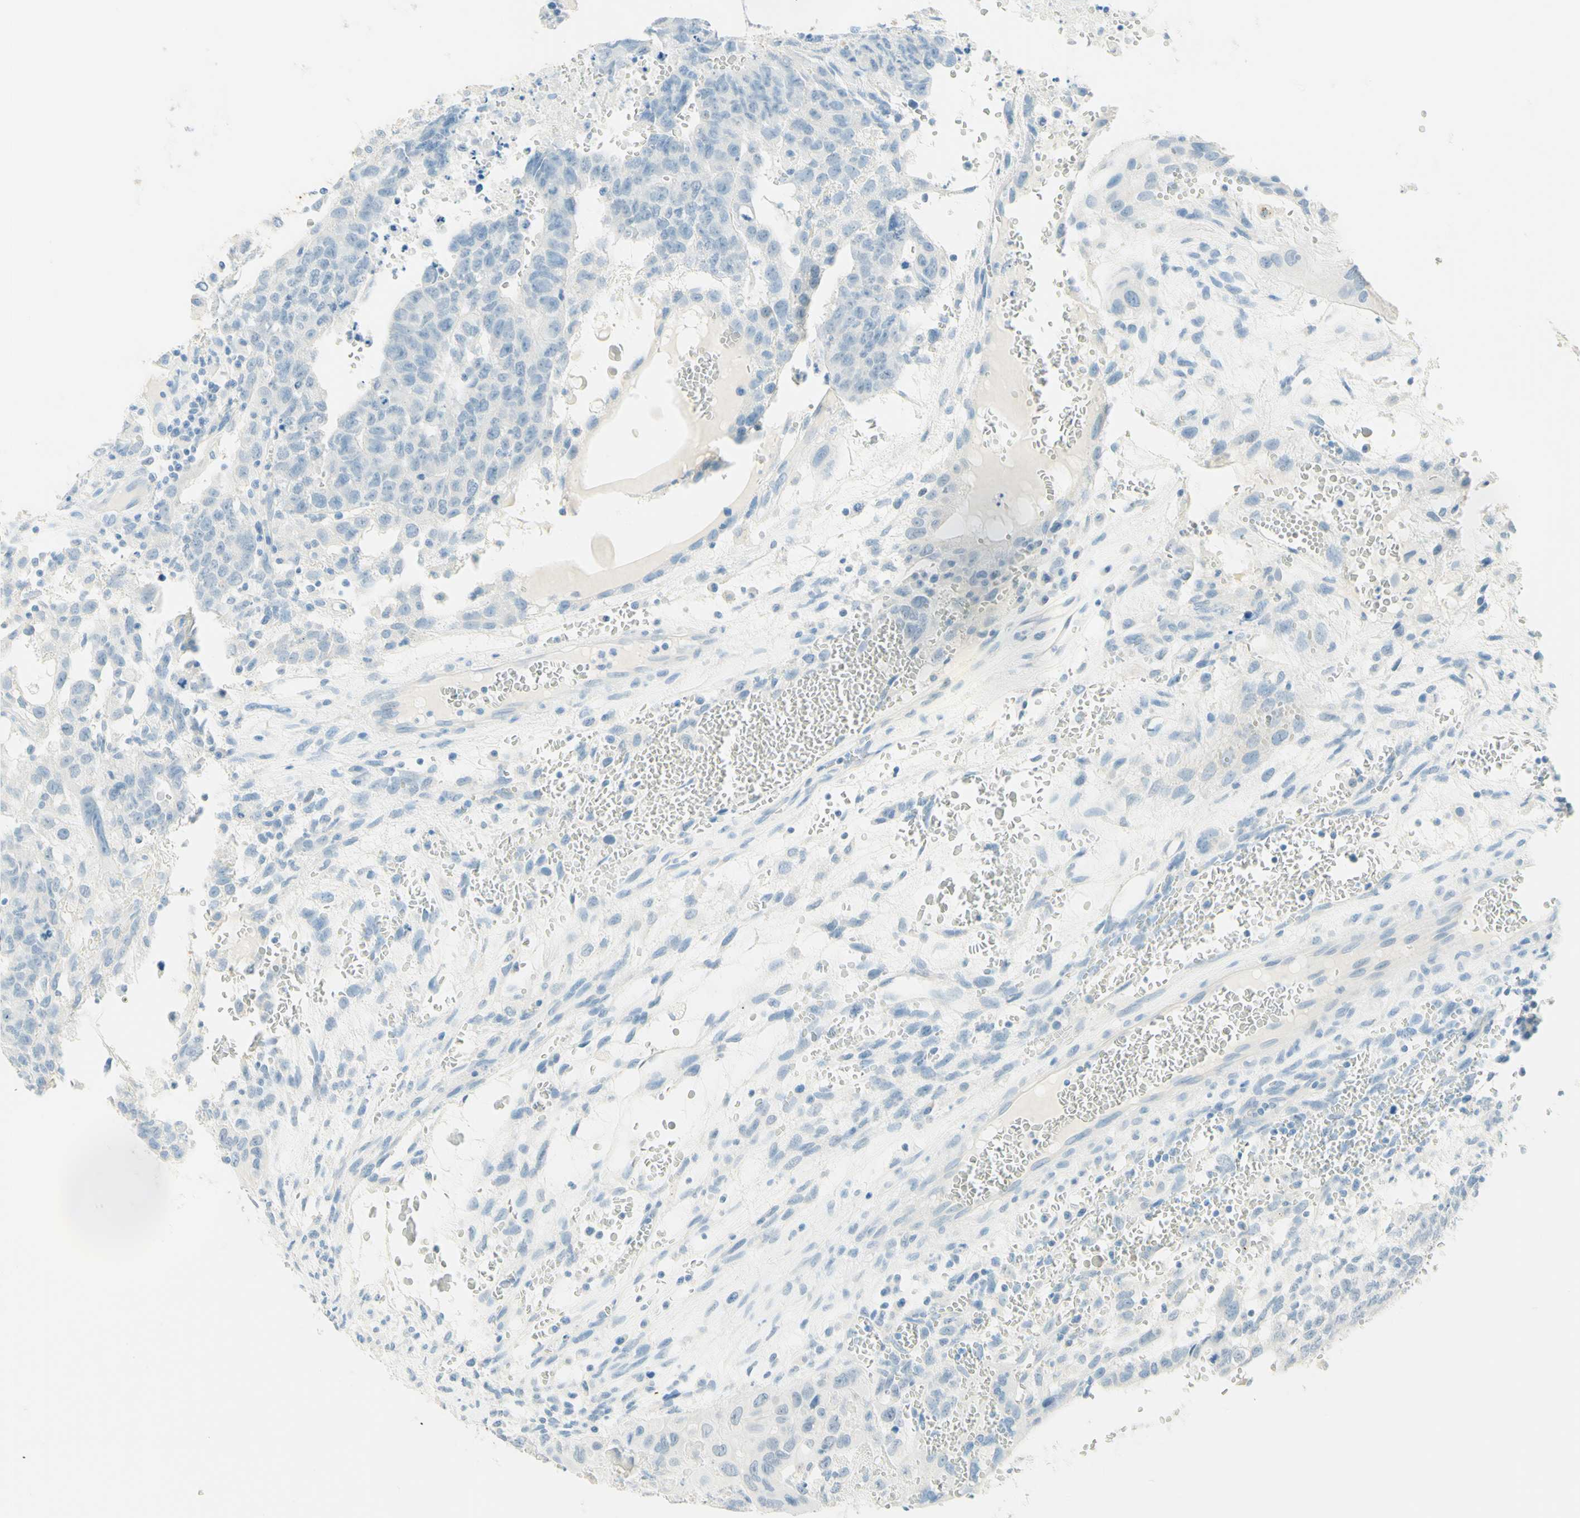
{"staining": {"intensity": "negative", "quantity": "none", "location": "none"}, "tissue": "testis cancer", "cell_type": "Tumor cells", "image_type": "cancer", "snomed": [{"axis": "morphology", "description": "Seminoma, NOS"}, {"axis": "morphology", "description": "Carcinoma, Embryonal, NOS"}, {"axis": "topography", "description": "Testis"}], "caption": "Immunohistochemistry (IHC) histopathology image of human seminoma (testis) stained for a protein (brown), which displays no positivity in tumor cells.", "gene": "TMEM132D", "patient": {"sex": "male", "age": 52}}